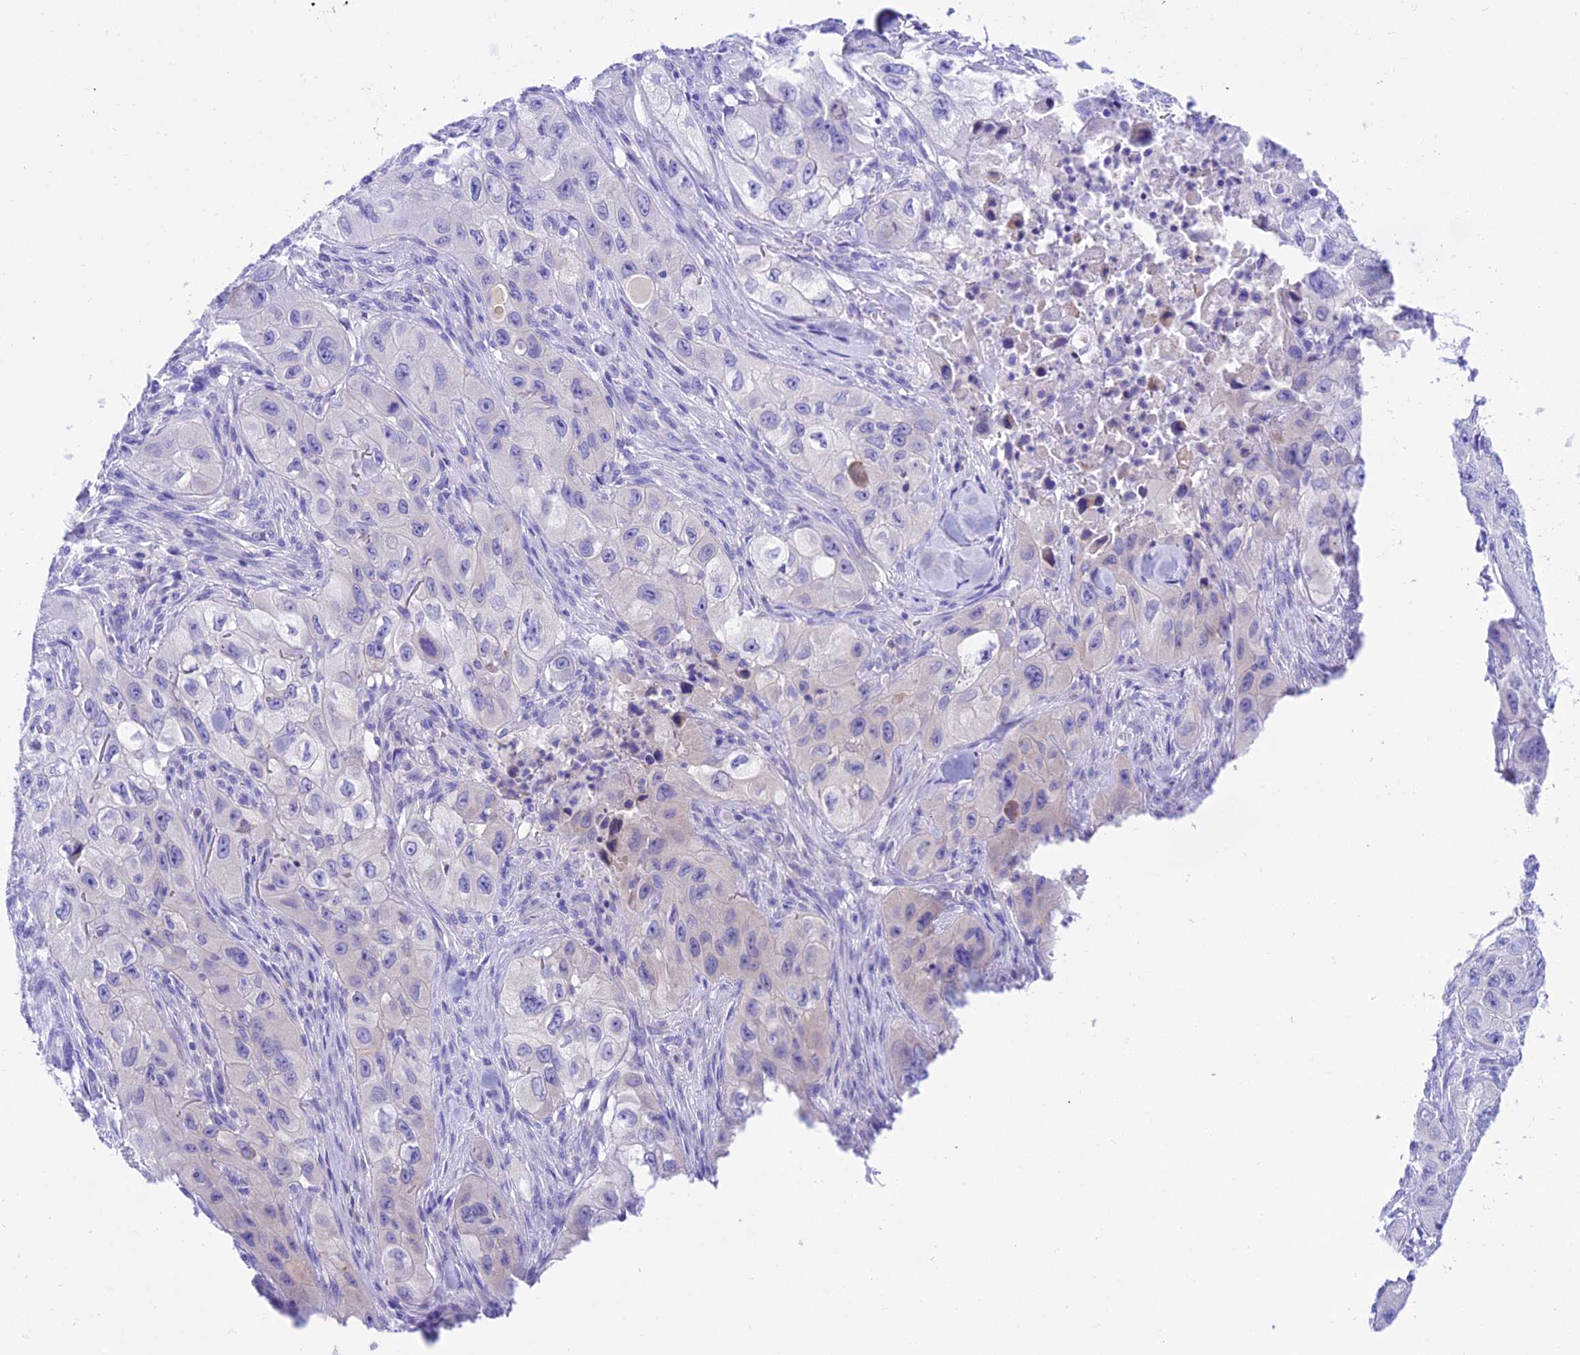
{"staining": {"intensity": "negative", "quantity": "none", "location": "none"}, "tissue": "skin cancer", "cell_type": "Tumor cells", "image_type": "cancer", "snomed": [{"axis": "morphology", "description": "Squamous cell carcinoma, NOS"}, {"axis": "topography", "description": "Skin"}, {"axis": "topography", "description": "Subcutis"}], "caption": "Tumor cells are negative for protein expression in human skin cancer.", "gene": "TRIM43B", "patient": {"sex": "male", "age": 73}}